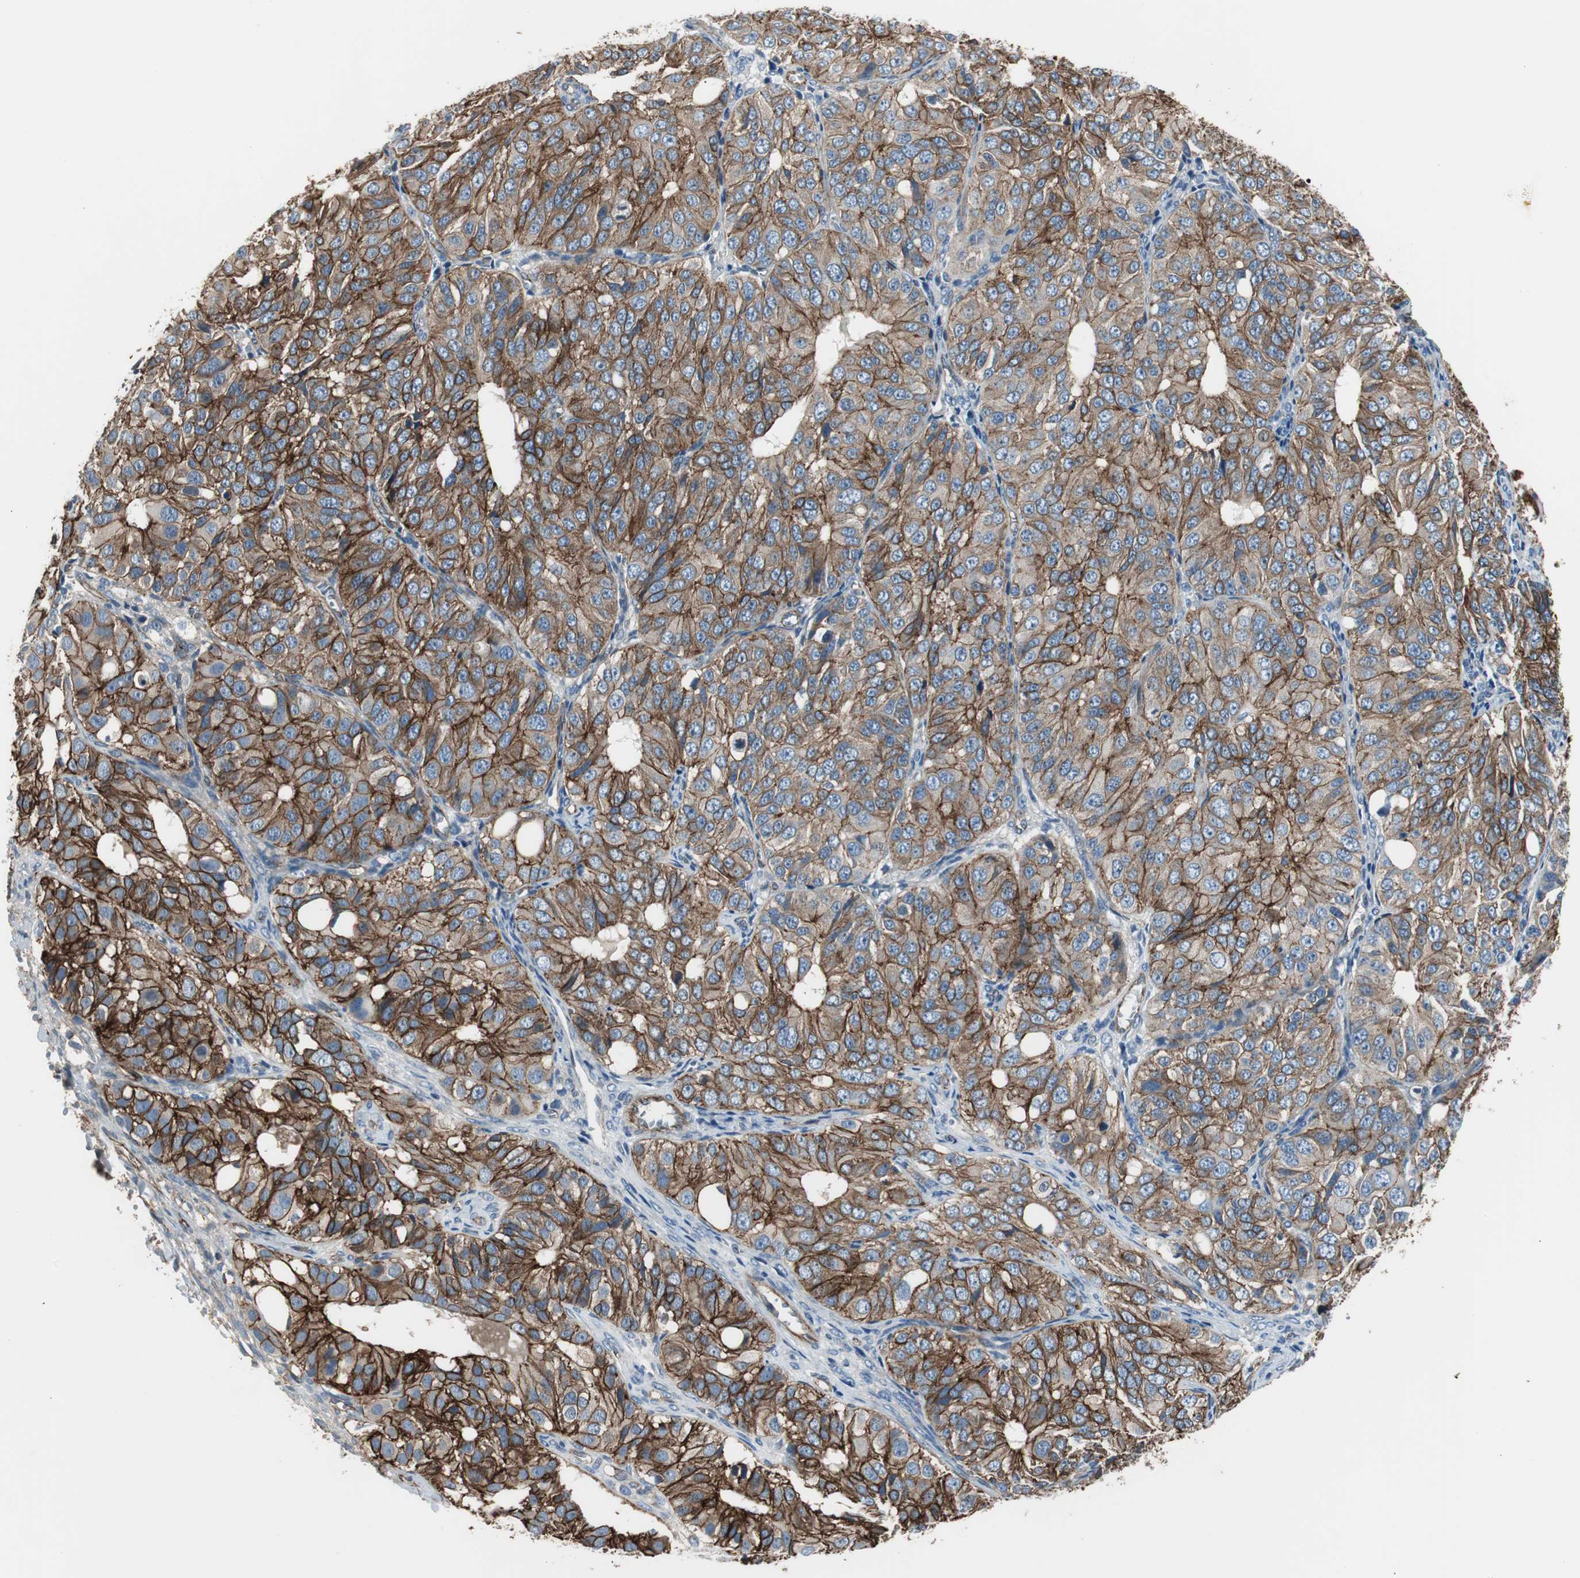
{"staining": {"intensity": "strong", "quantity": ">75%", "location": "cytoplasmic/membranous"}, "tissue": "ovarian cancer", "cell_type": "Tumor cells", "image_type": "cancer", "snomed": [{"axis": "morphology", "description": "Carcinoma, endometroid"}, {"axis": "topography", "description": "Ovary"}], "caption": "Tumor cells demonstrate high levels of strong cytoplasmic/membranous positivity in about >75% of cells in ovarian cancer (endometroid carcinoma). (Stains: DAB in brown, nuclei in blue, Microscopy: brightfield microscopy at high magnification).", "gene": "STXBP4", "patient": {"sex": "female", "age": 51}}